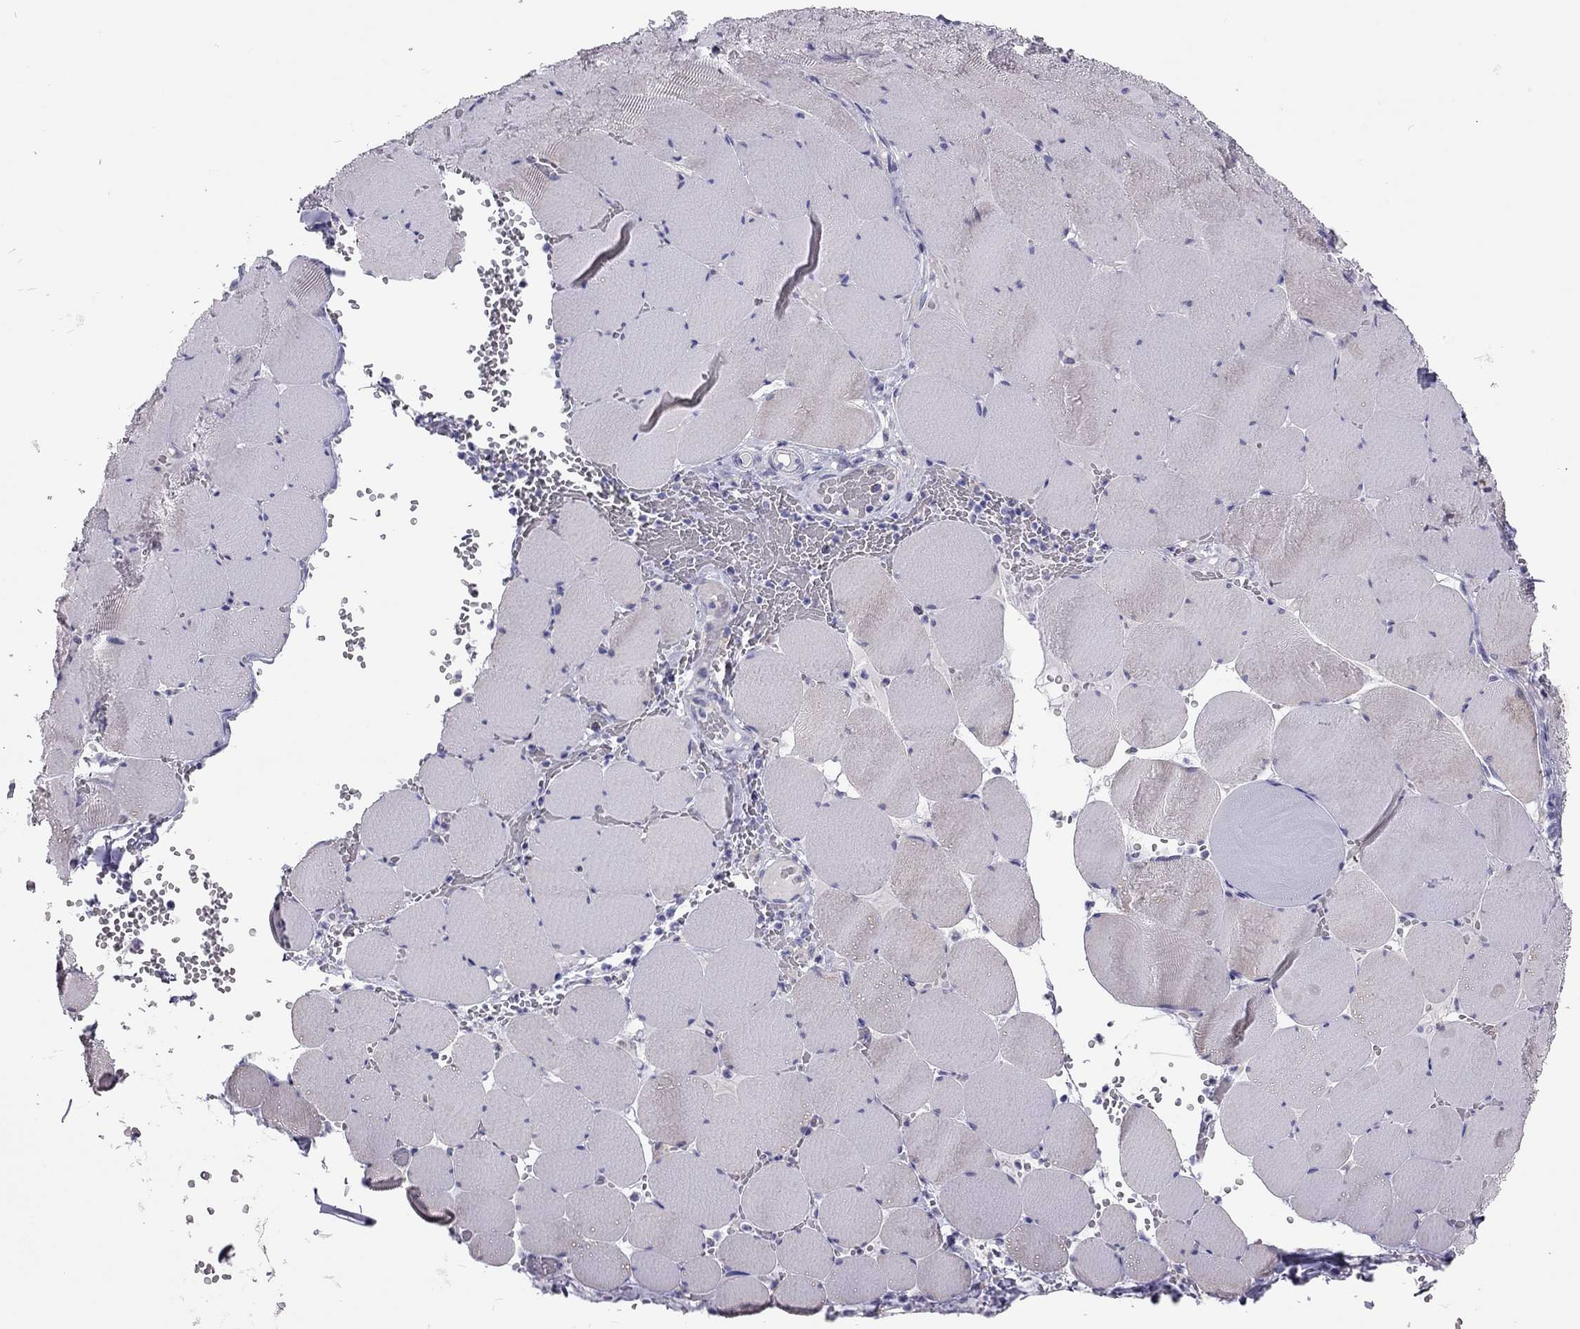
{"staining": {"intensity": "negative", "quantity": "none", "location": "none"}, "tissue": "skeletal muscle", "cell_type": "Myocytes", "image_type": "normal", "snomed": [{"axis": "morphology", "description": "Normal tissue, NOS"}, {"axis": "morphology", "description": "Malignant melanoma, Metastatic site"}, {"axis": "topography", "description": "Skeletal muscle"}], "caption": "Immunohistochemistry (IHC) photomicrograph of benign skeletal muscle: human skeletal muscle stained with DAB shows no significant protein positivity in myocytes. Nuclei are stained in blue.", "gene": "SCARB1", "patient": {"sex": "male", "age": 50}}